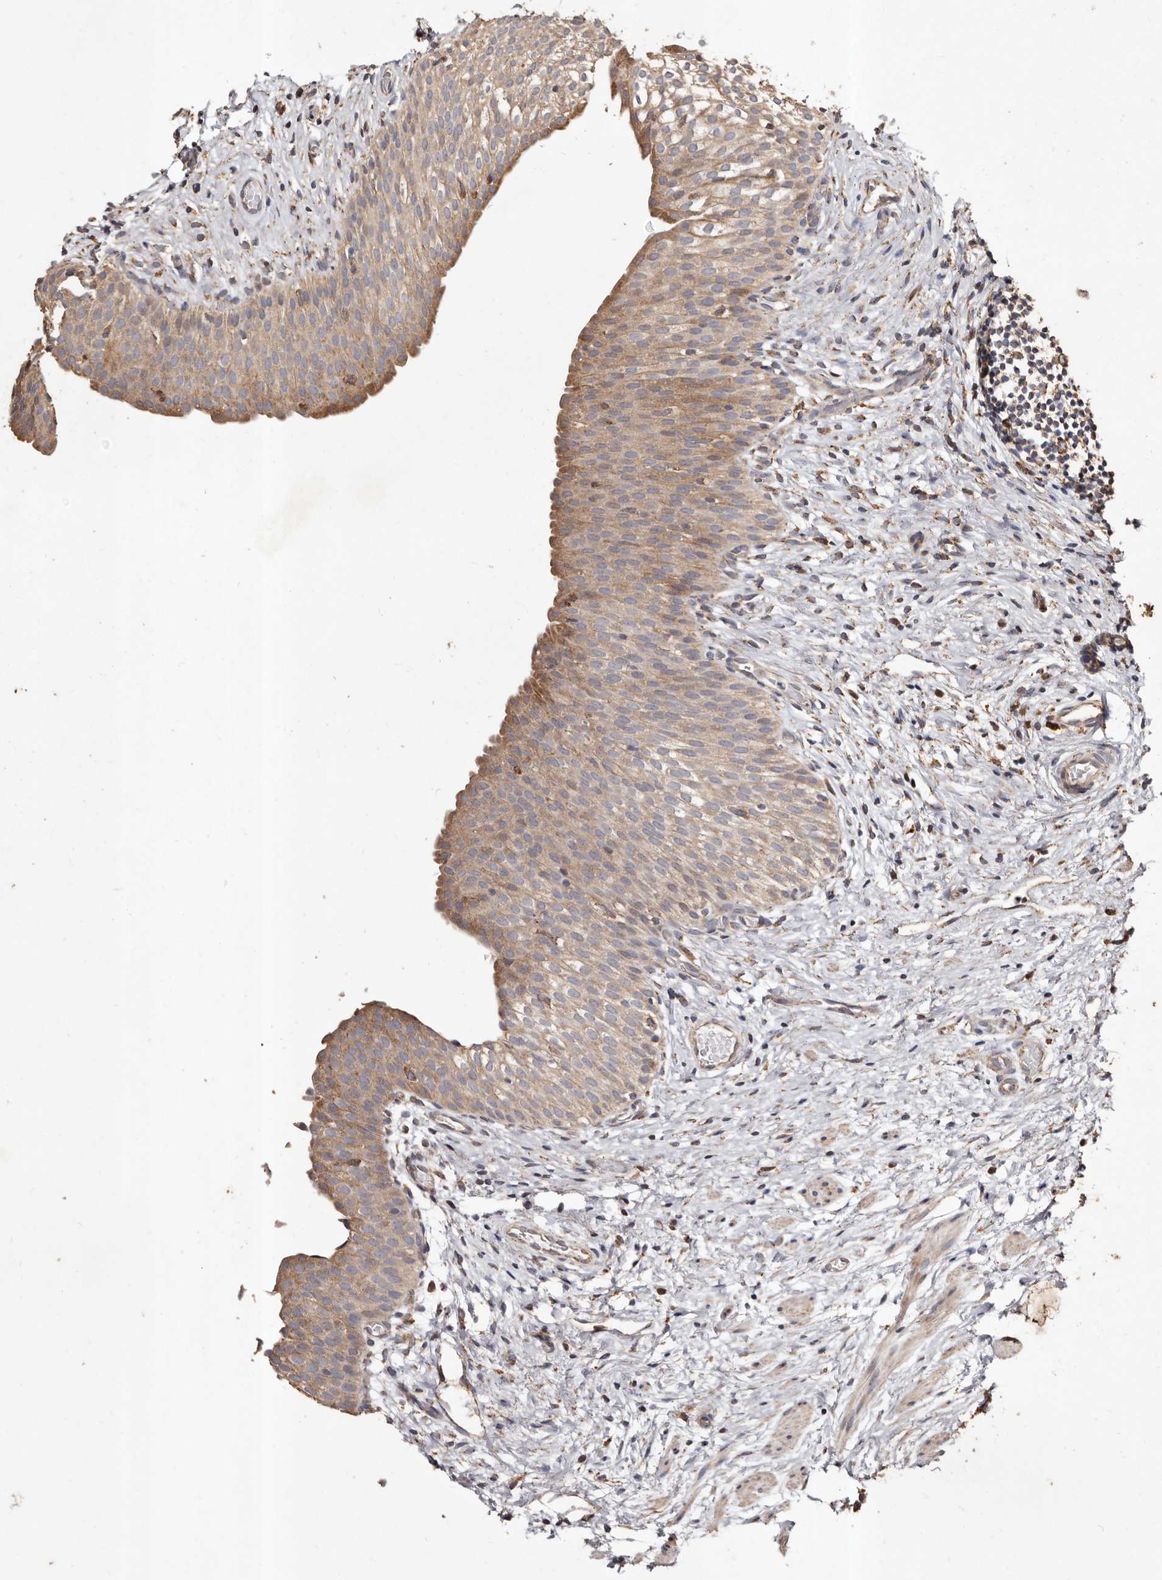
{"staining": {"intensity": "moderate", "quantity": ">75%", "location": "cytoplasmic/membranous"}, "tissue": "urinary bladder", "cell_type": "Urothelial cells", "image_type": "normal", "snomed": [{"axis": "morphology", "description": "Normal tissue, NOS"}, {"axis": "topography", "description": "Urinary bladder"}], "caption": "A brown stain highlights moderate cytoplasmic/membranous expression of a protein in urothelial cells of normal human urinary bladder. (Stains: DAB (3,3'-diaminobenzidine) in brown, nuclei in blue, Microscopy: brightfield microscopy at high magnification).", "gene": "STEAP2", "patient": {"sex": "male", "age": 1}}